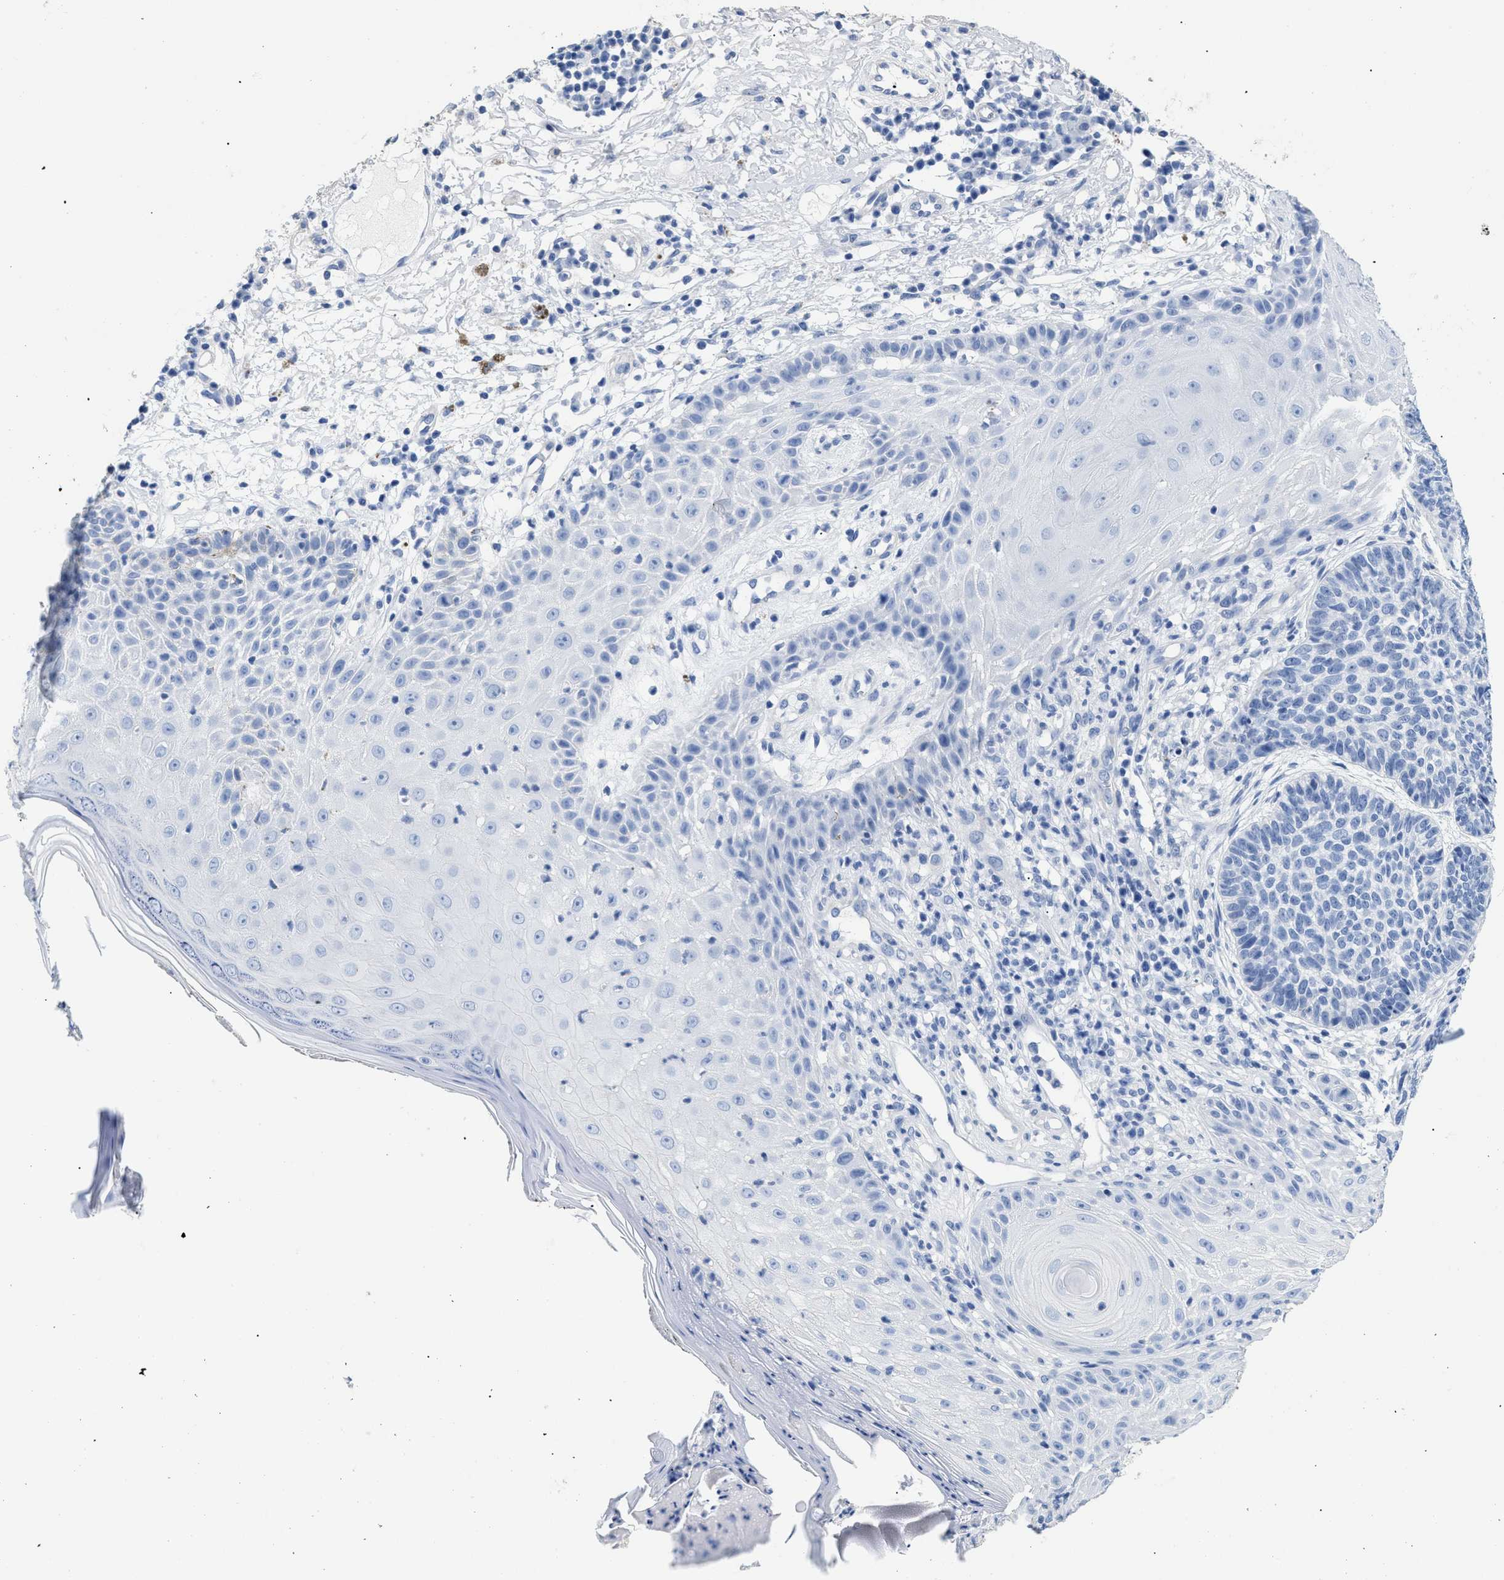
{"staining": {"intensity": "negative", "quantity": "none", "location": "none"}, "tissue": "skin cancer", "cell_type": "Tumor cells", "image_type": "cancer", "snomed": [{"axis": "morphology", "description": "Normal tissue, NOS"}, {"axis": "morphology", "description": "Basal cell carcinoma"}, {"axis": "topography", "description": "Skin"}], "caption": "High power microscopy image of an immunohistochemistry image of skin basal cell carcinoma, revealing no significant staining in tumor cells.", "gene": "DLC1", "patient": {"sex": "male", "age": 79}}